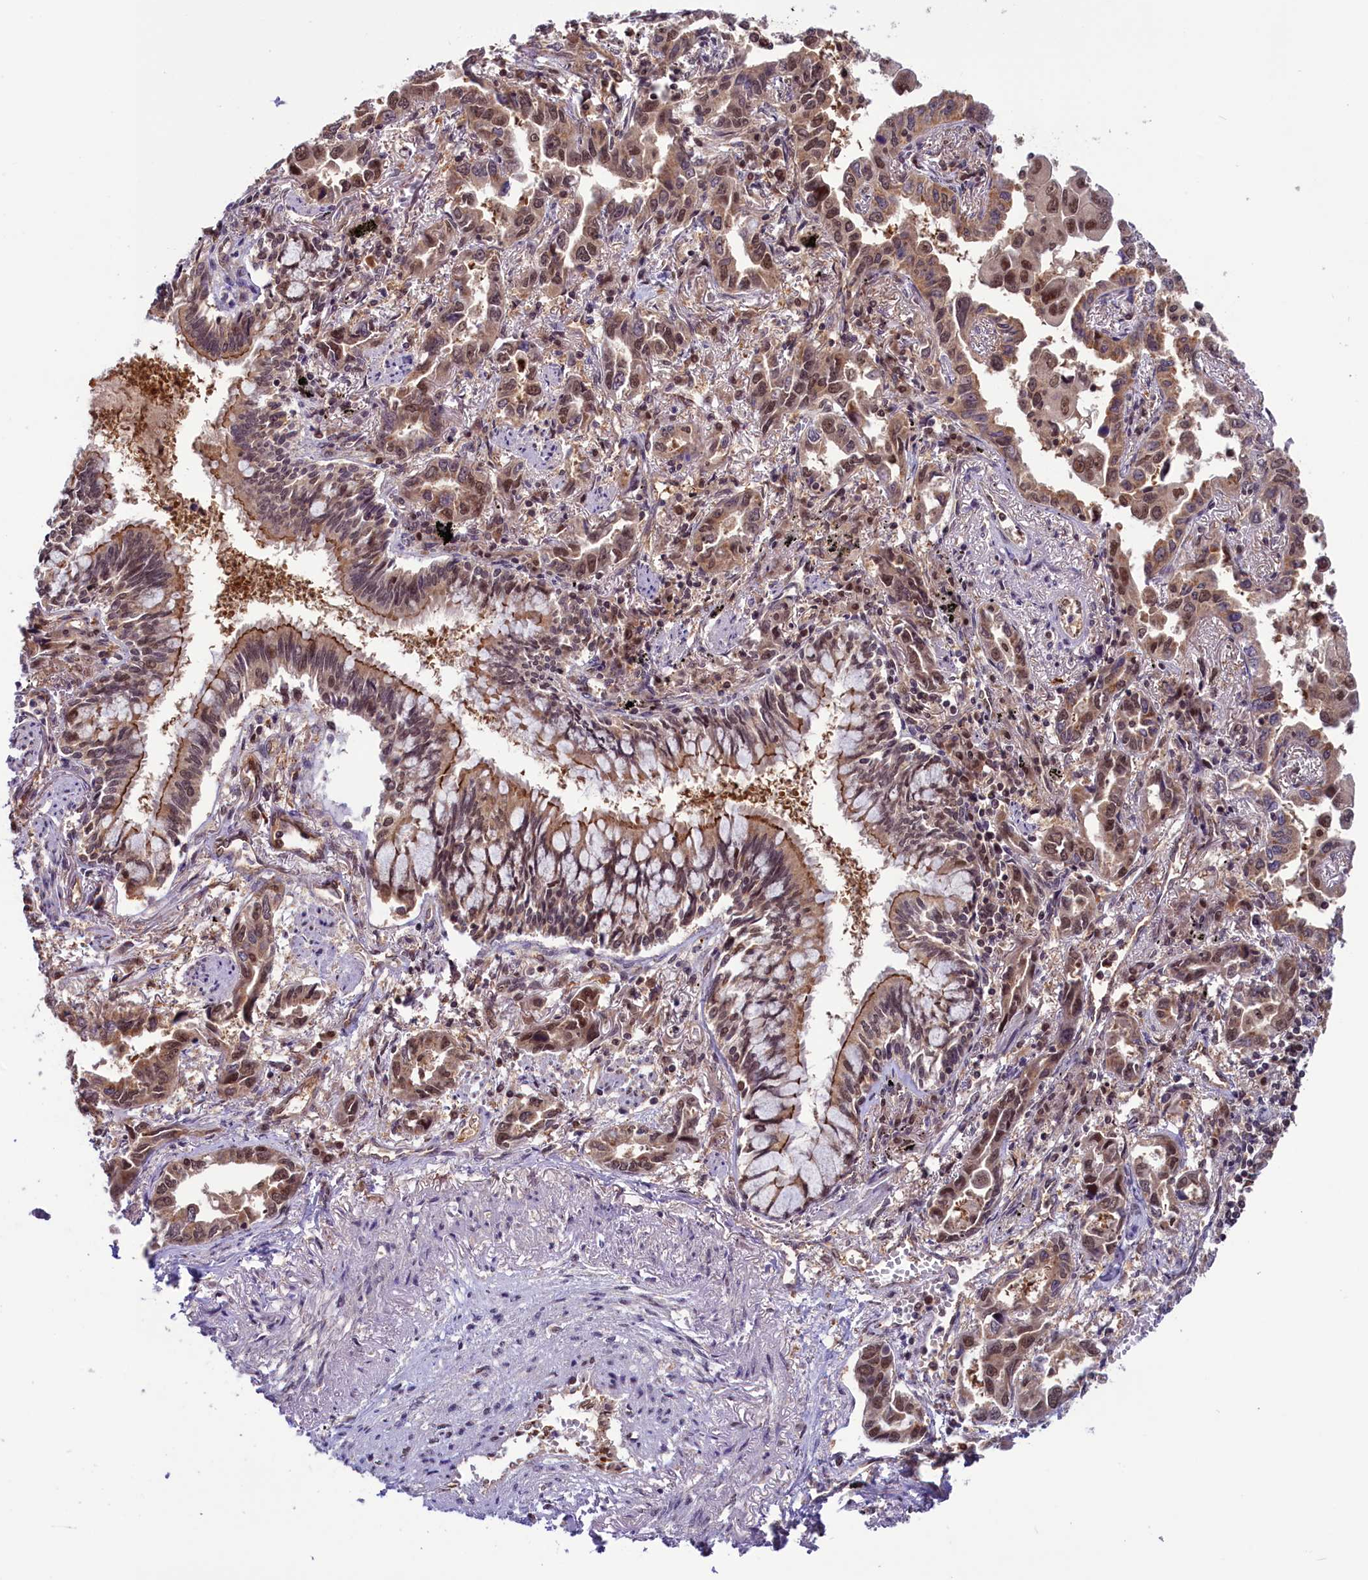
{"staining": {"intensity": "moderate", "quantity": ">75%", "location": "cytoplasmic/membranous,nuclear"}, "tissue": "lung cancer", "cell_type": "Tumor cells", "image_type": "cancer", "snomed": [{"axis": "morphology", "description": "Adenocarcinoma, NOS"}, {"axis": "topography", "description": "Lung"}], "caption": "A brown stain shows moderate cytoplasmic/membranous and nuclear expression of a protein in human adenocarcinoma (lung) tumor cells. The staining is performed using DAB brown chromogen to label protein expression. The nuclei are counter-stained blue using hematoxylin.", "gene": "SLC7A6OS", "patient": {"sex": "male", "age": 67}}